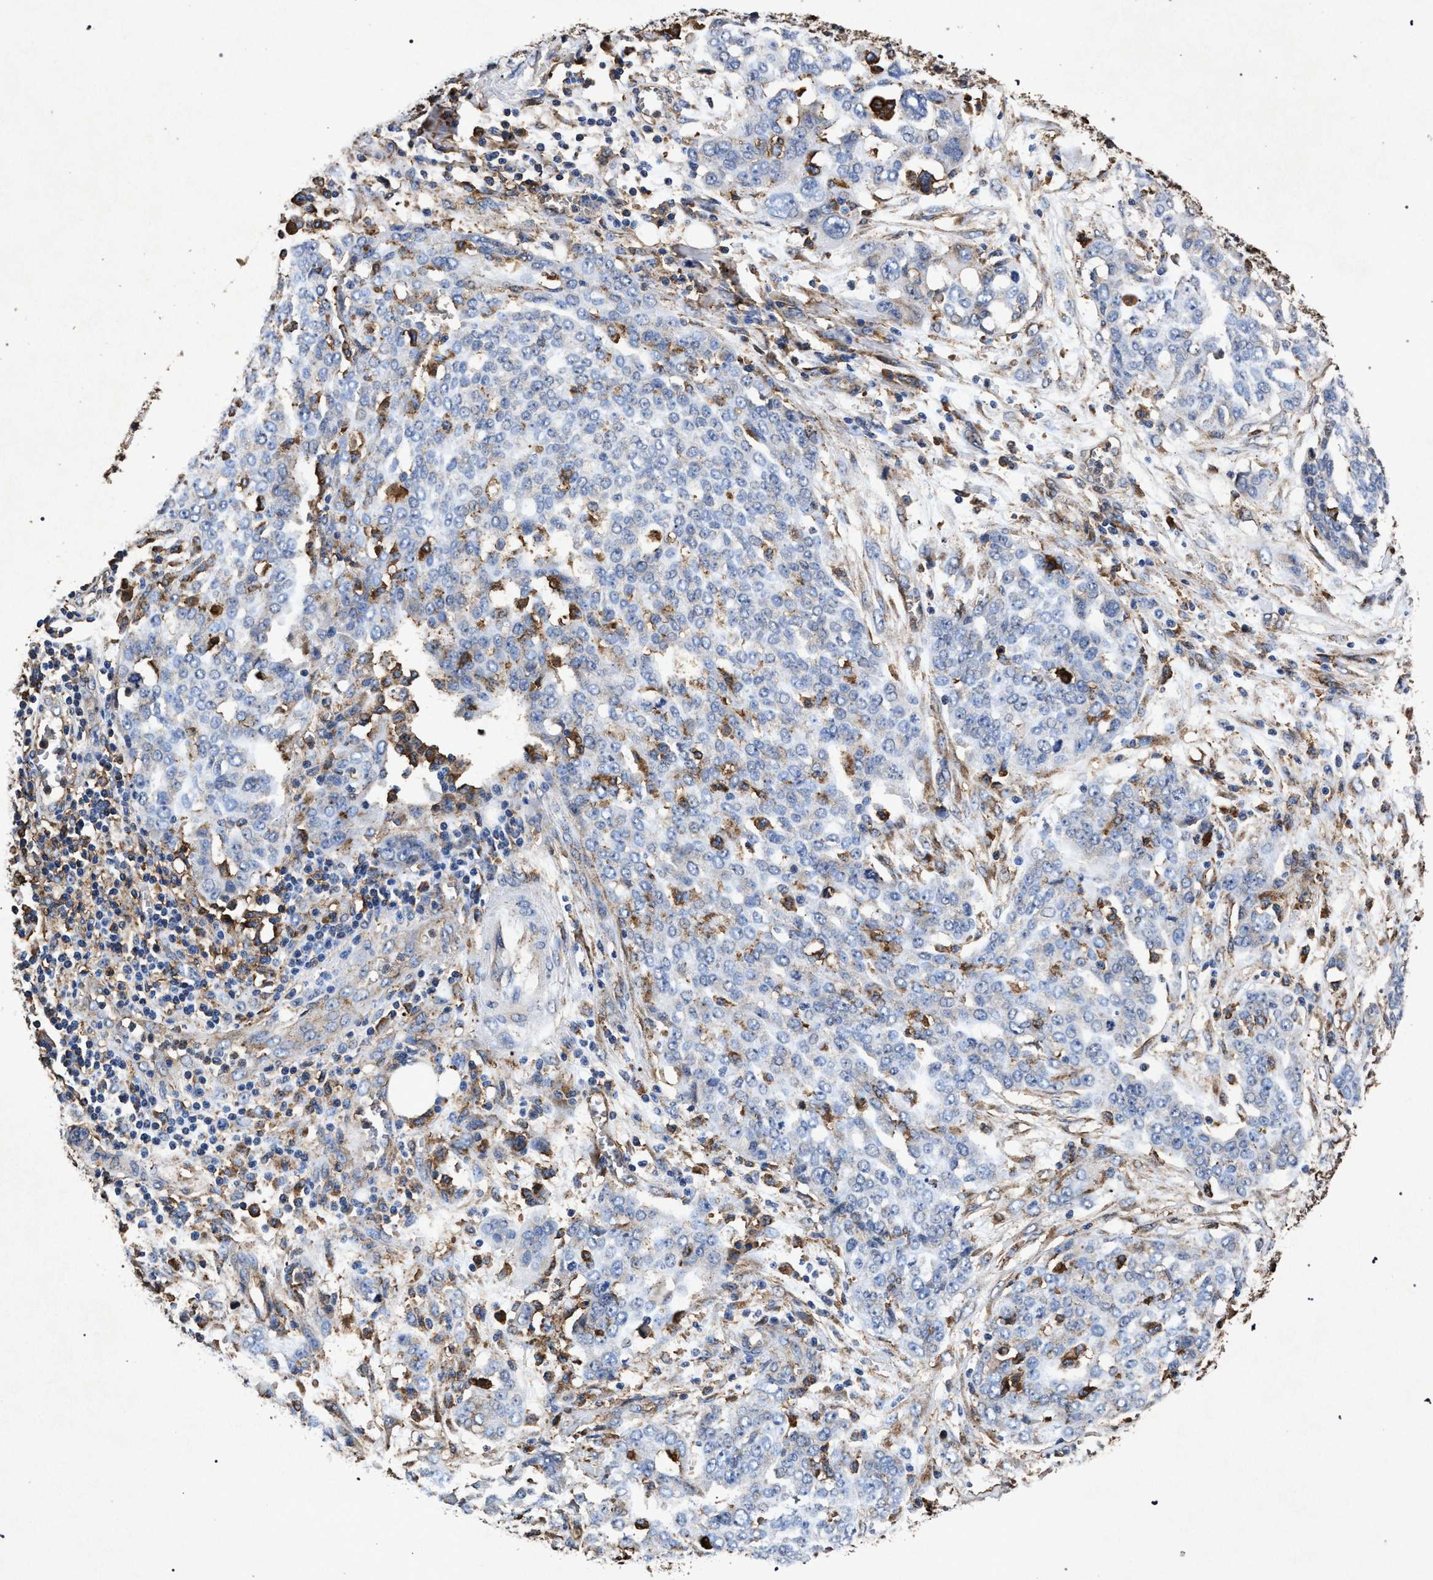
{"staining": {"intensity": "negative", "quantity": "none", "location": "none"}, "tissue": "ovarian cancer", "cell_type": "Tumor cells", "image_type": "cancer", "snomed": [{"axis": "morphology", "description": "Cystadenocarcinoma, serous, NOS"}, {"axis": "topography", "description": "Soft tissue"}, {"axis": "topography", "description": "Ovary"}], "caption": "Ovarian cancer stained for a protein using immunohistochemistry demonstrates no staining tumor cells.", "gene": "MARCKS", "patient": {"sex": "female", "age": 57}}